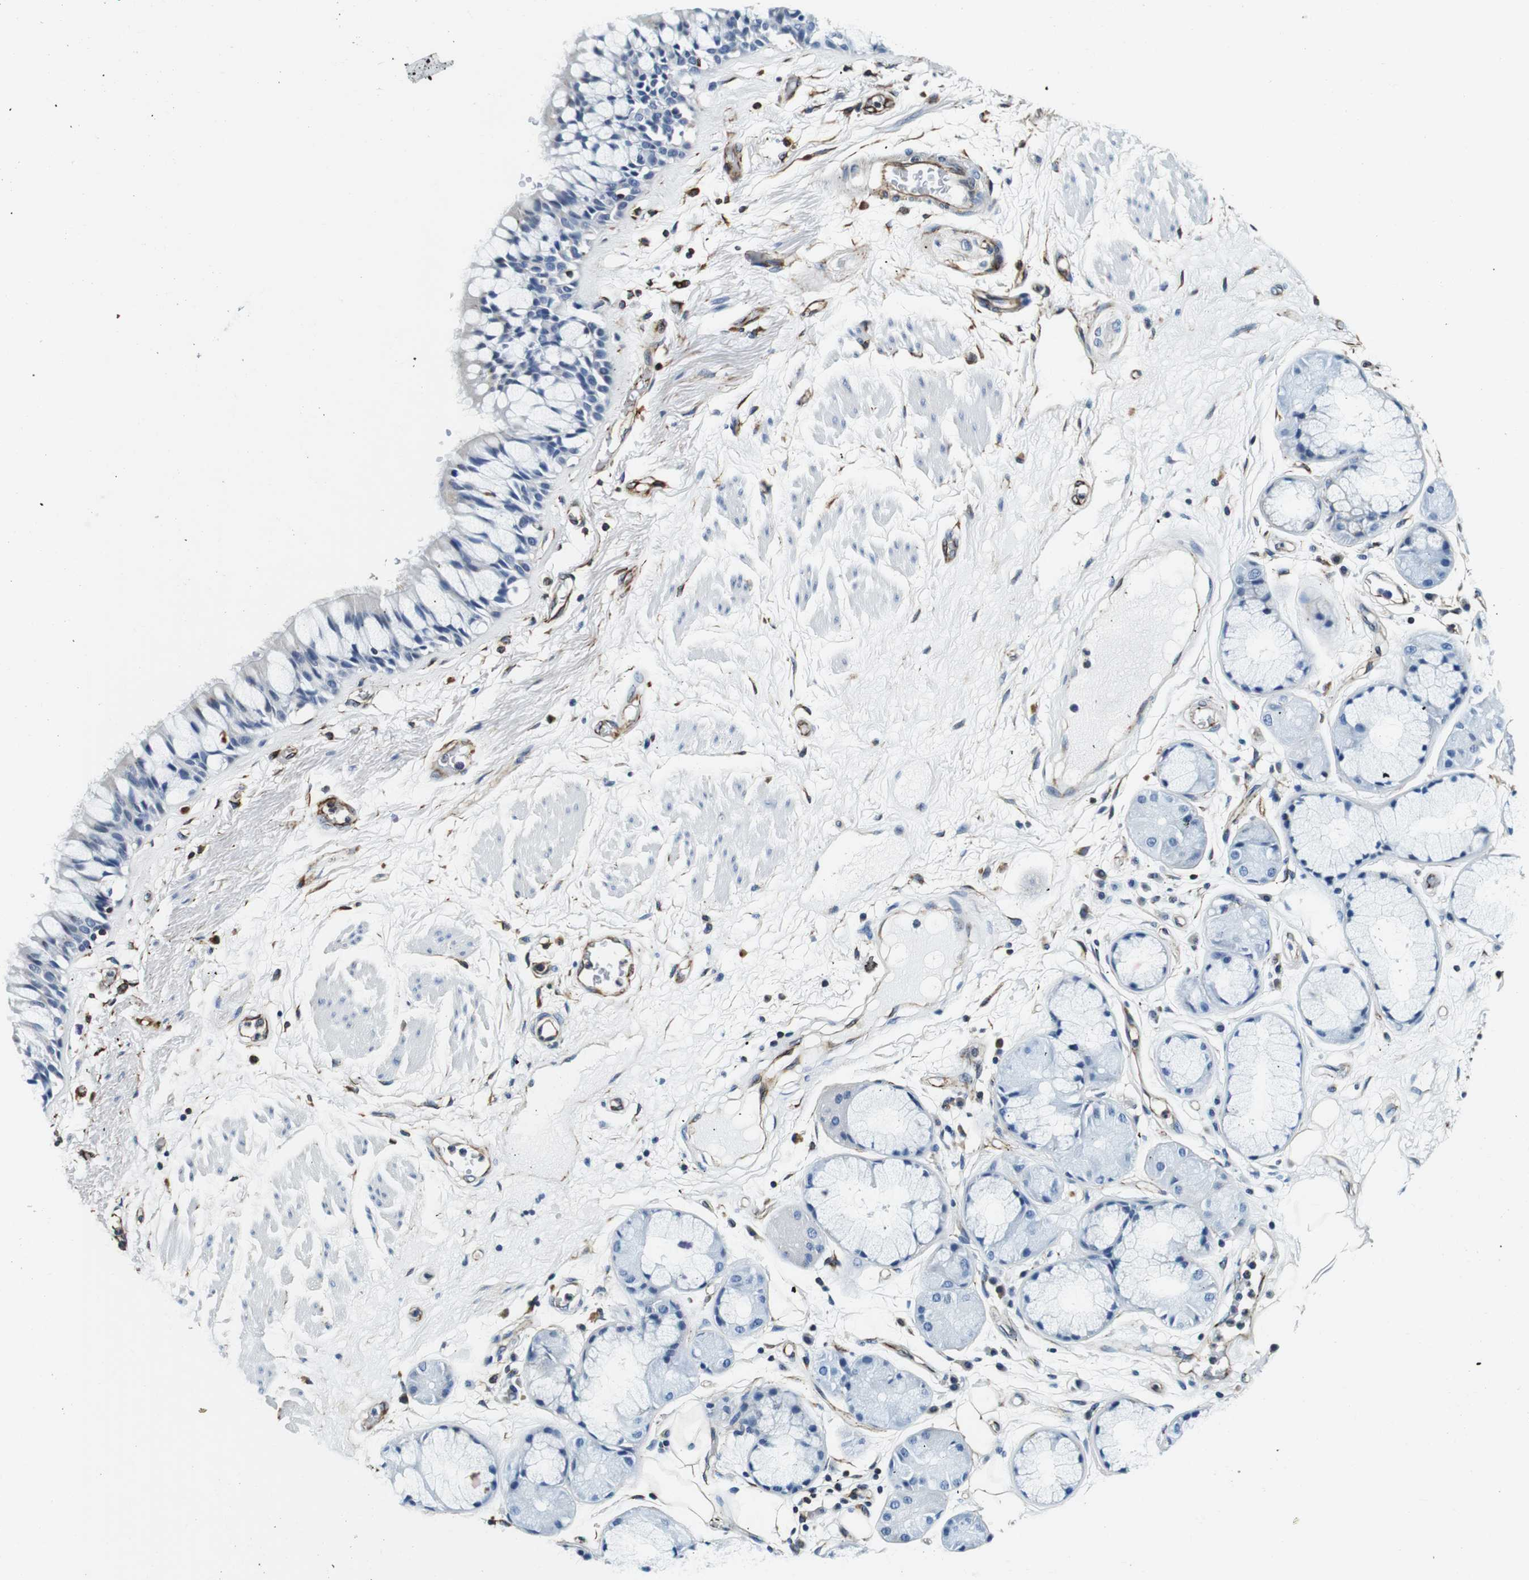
{"staining": {"intensity": "negative", "quantity": "none", "location": "none"}, "tissue": "bronchus", "cell_type": "Respiratory epithelial cells", "image_type": "normal", "snomed": [{"axis": "morphology", "description": "Normal tissue, NOS"}, {"axis": "topography", "description": "Bronchus"}], "caption": "This is an immunohistochemistry photomicrograph of benign bronchus. There is no expression in respiratory epithelial cells.", "gene": "GJE1", "patient": {"sex": "male", "age": 66}}